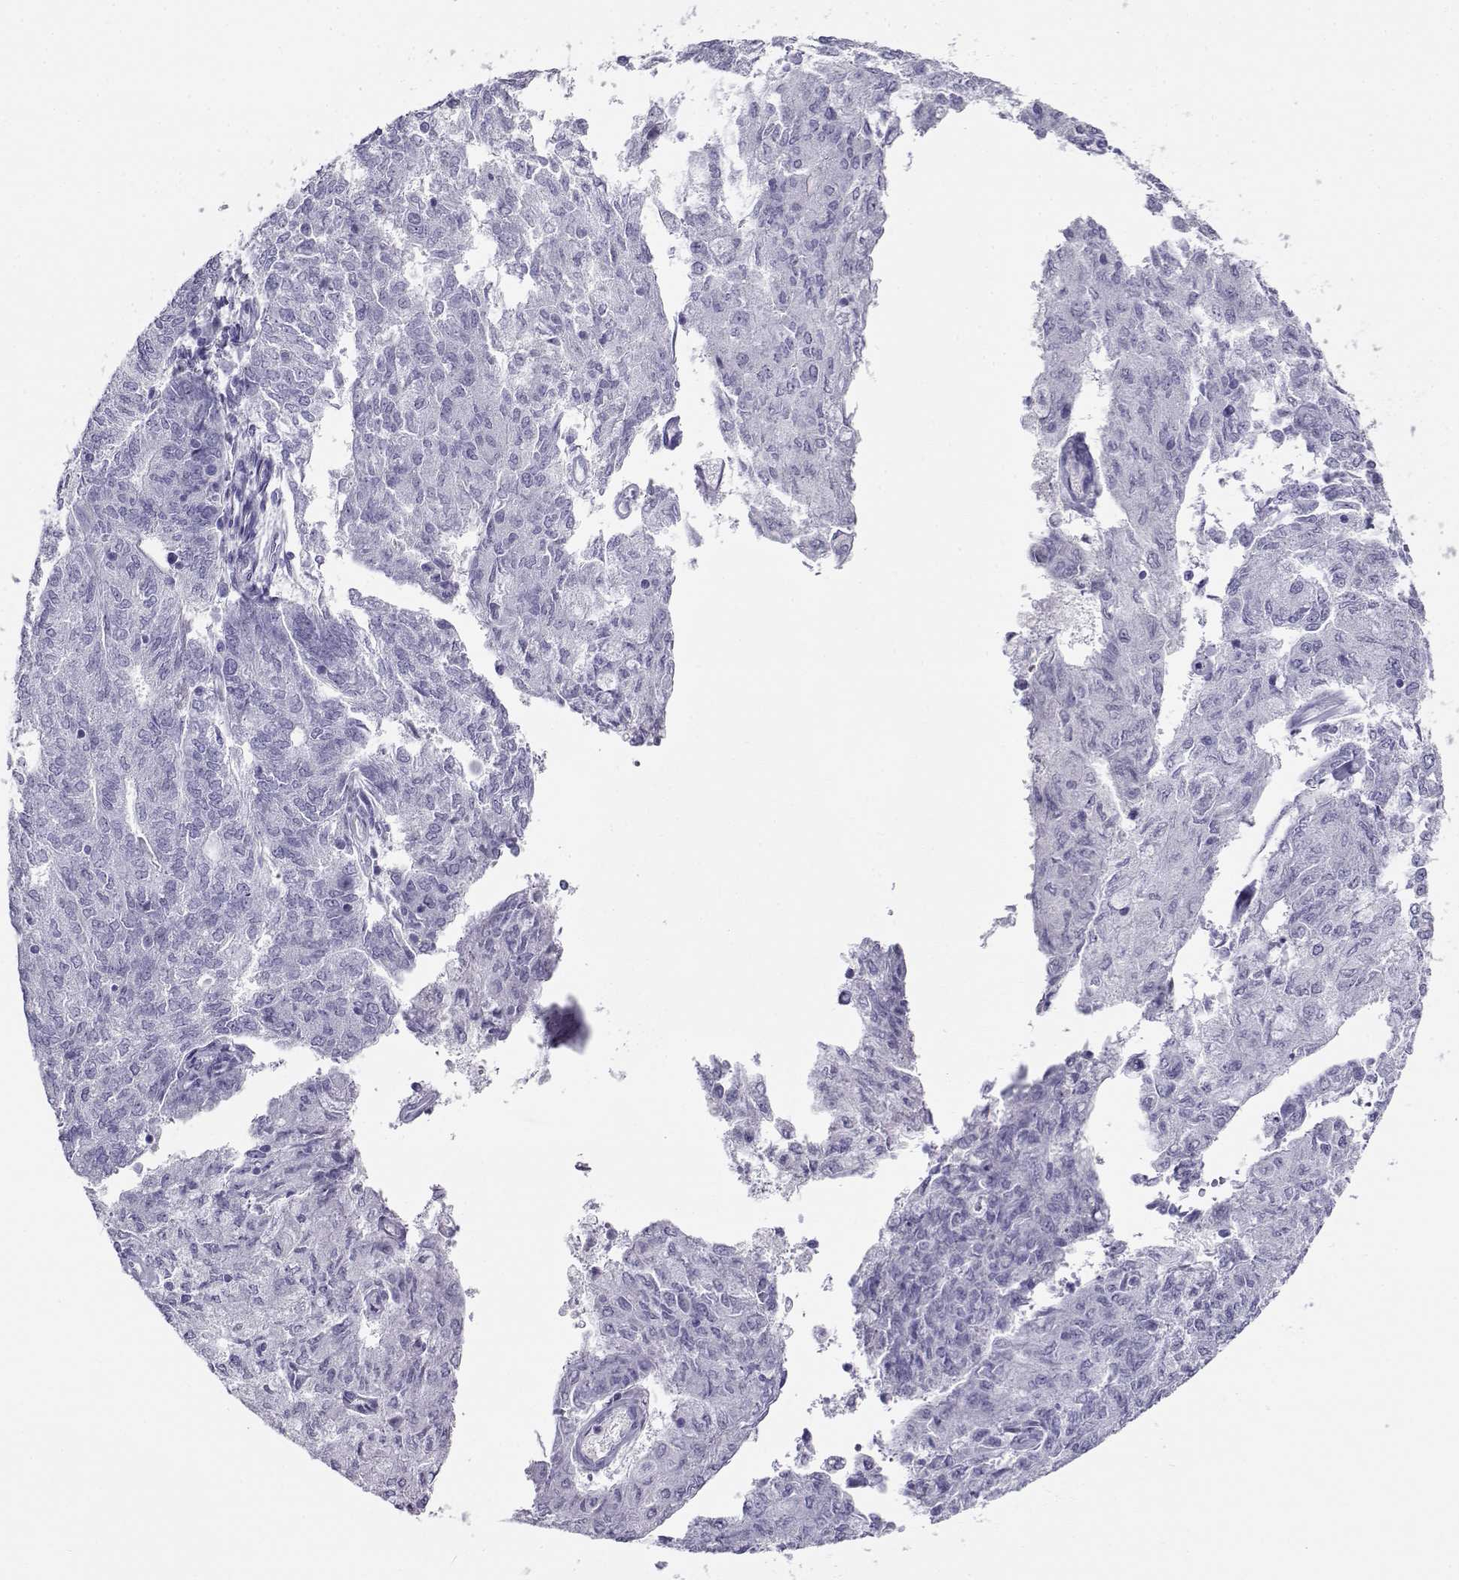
{"staining": {"intensity": "negative", "quantity": "none", "location": "none"}, "tissue": "endometrial cancer", "cell_type": "Tumor cells", "image_type": "cancer", "snomed": [{"axis": "morphology", "description": "Adenocarcinoma, NOS"}, {"axis": "topography", "description": "Endometrium"}], "caption": "Immunohistochemistry (IHC) micrograph of human endometrial cancer (adenocarcinoma) stained for a protein (brown), which shows no expression in tumor cells. (Stains: DAB IHC with hematoxylin counter stain, Microscopy: brightfield microscopy at high magnification).", "gene": "CABS1", "patient": {"sex": "female", "age": 82}}